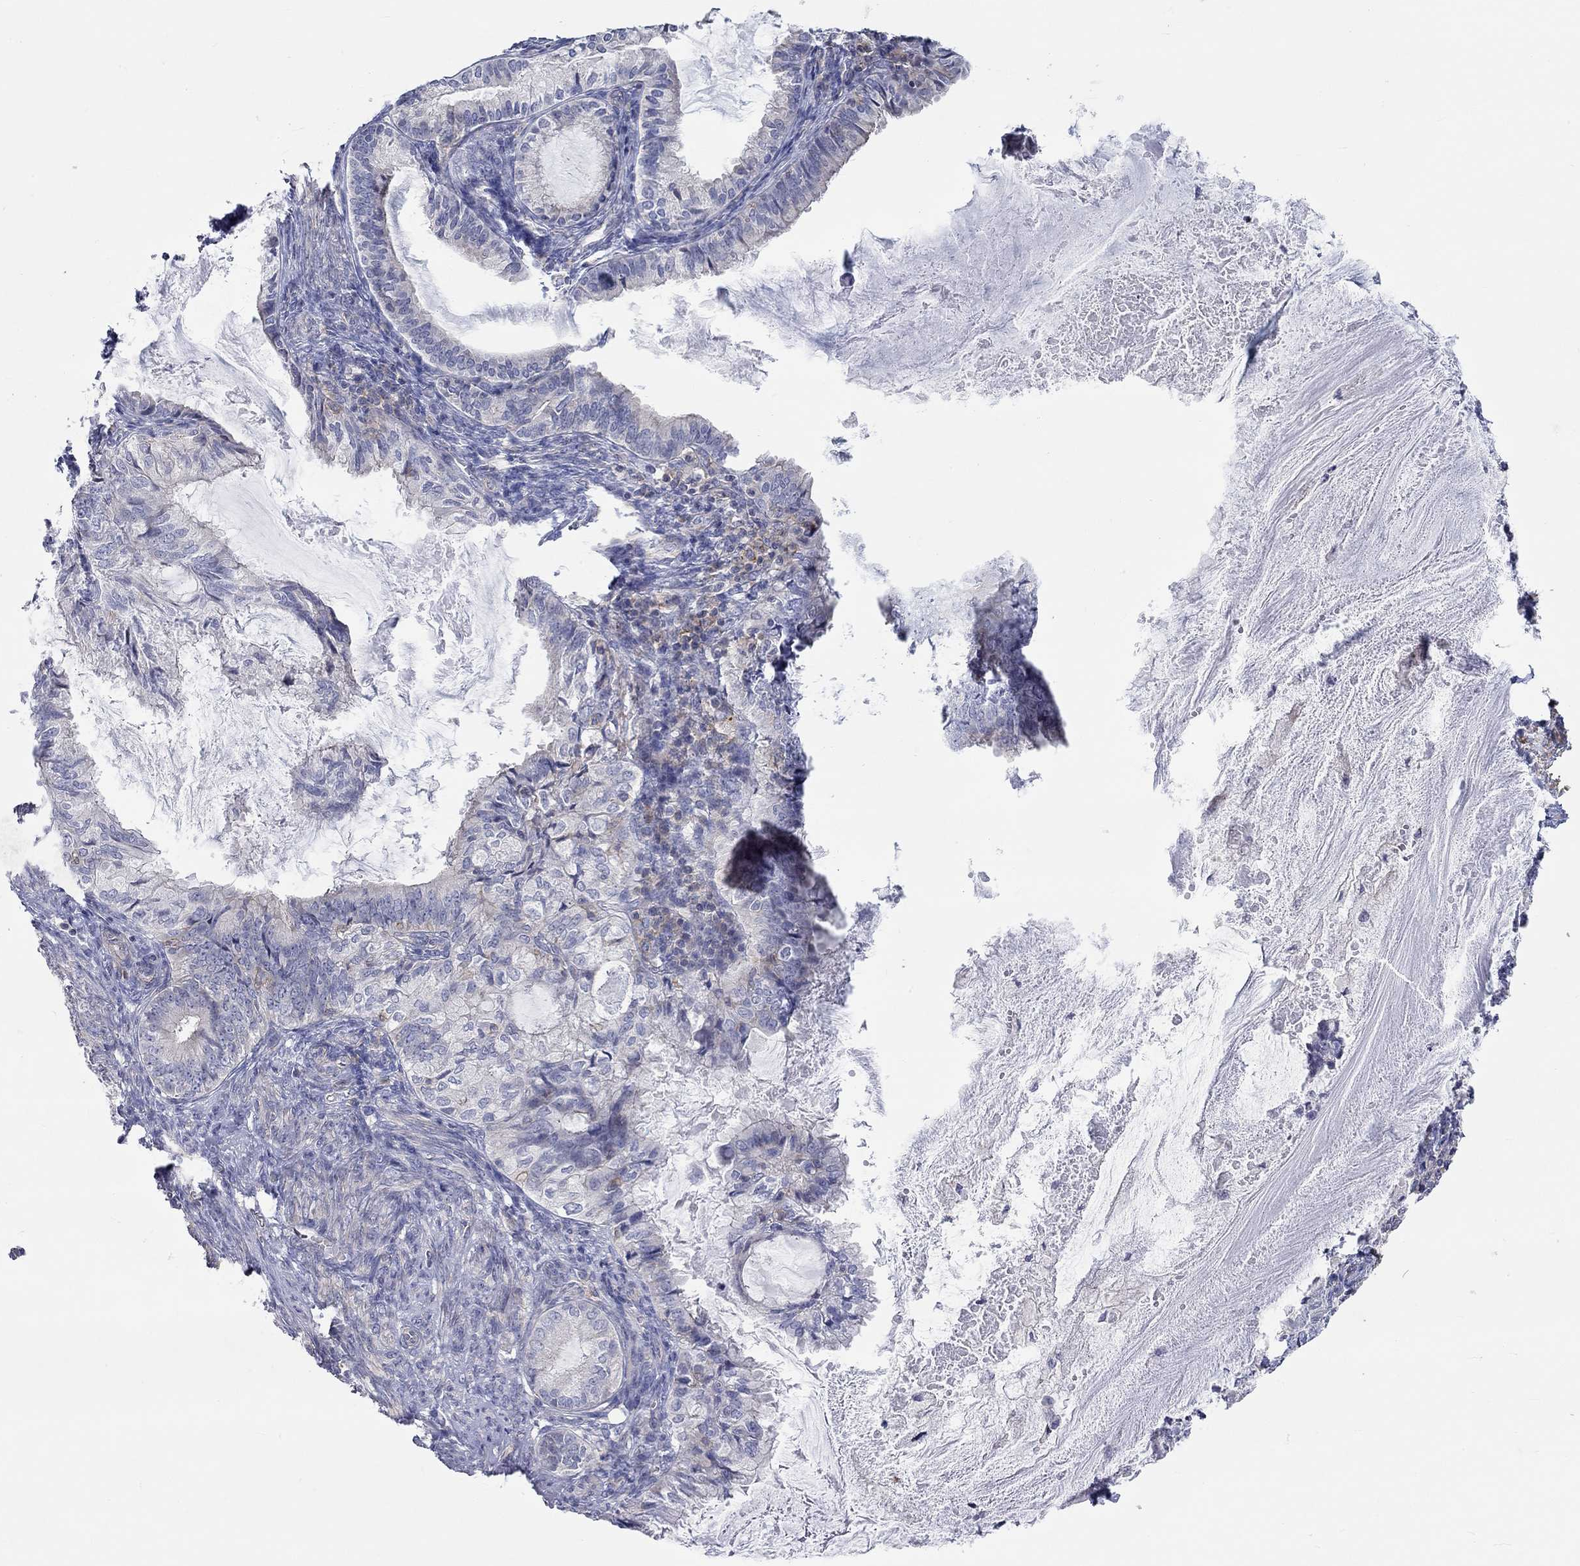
{"staining": {"intensity": "negative", "quantity": "none", "location": "none"}, "tissue": "endometrial cancer", "cell_type": "Tumor cells", "image_type": "cancer", "snomed": [{"axis": "morphology", "description": "Adenocarcinoma, NOS"}, {"axis": "topography", "description": "Endometrium"}], "caption": "This is an IHC histopathology image of human endometrial adenocarcinoma. There is no expression in tumor cells.", "gene": "PCDHGA10", "patient": {"sex": "female", "age": 86}}